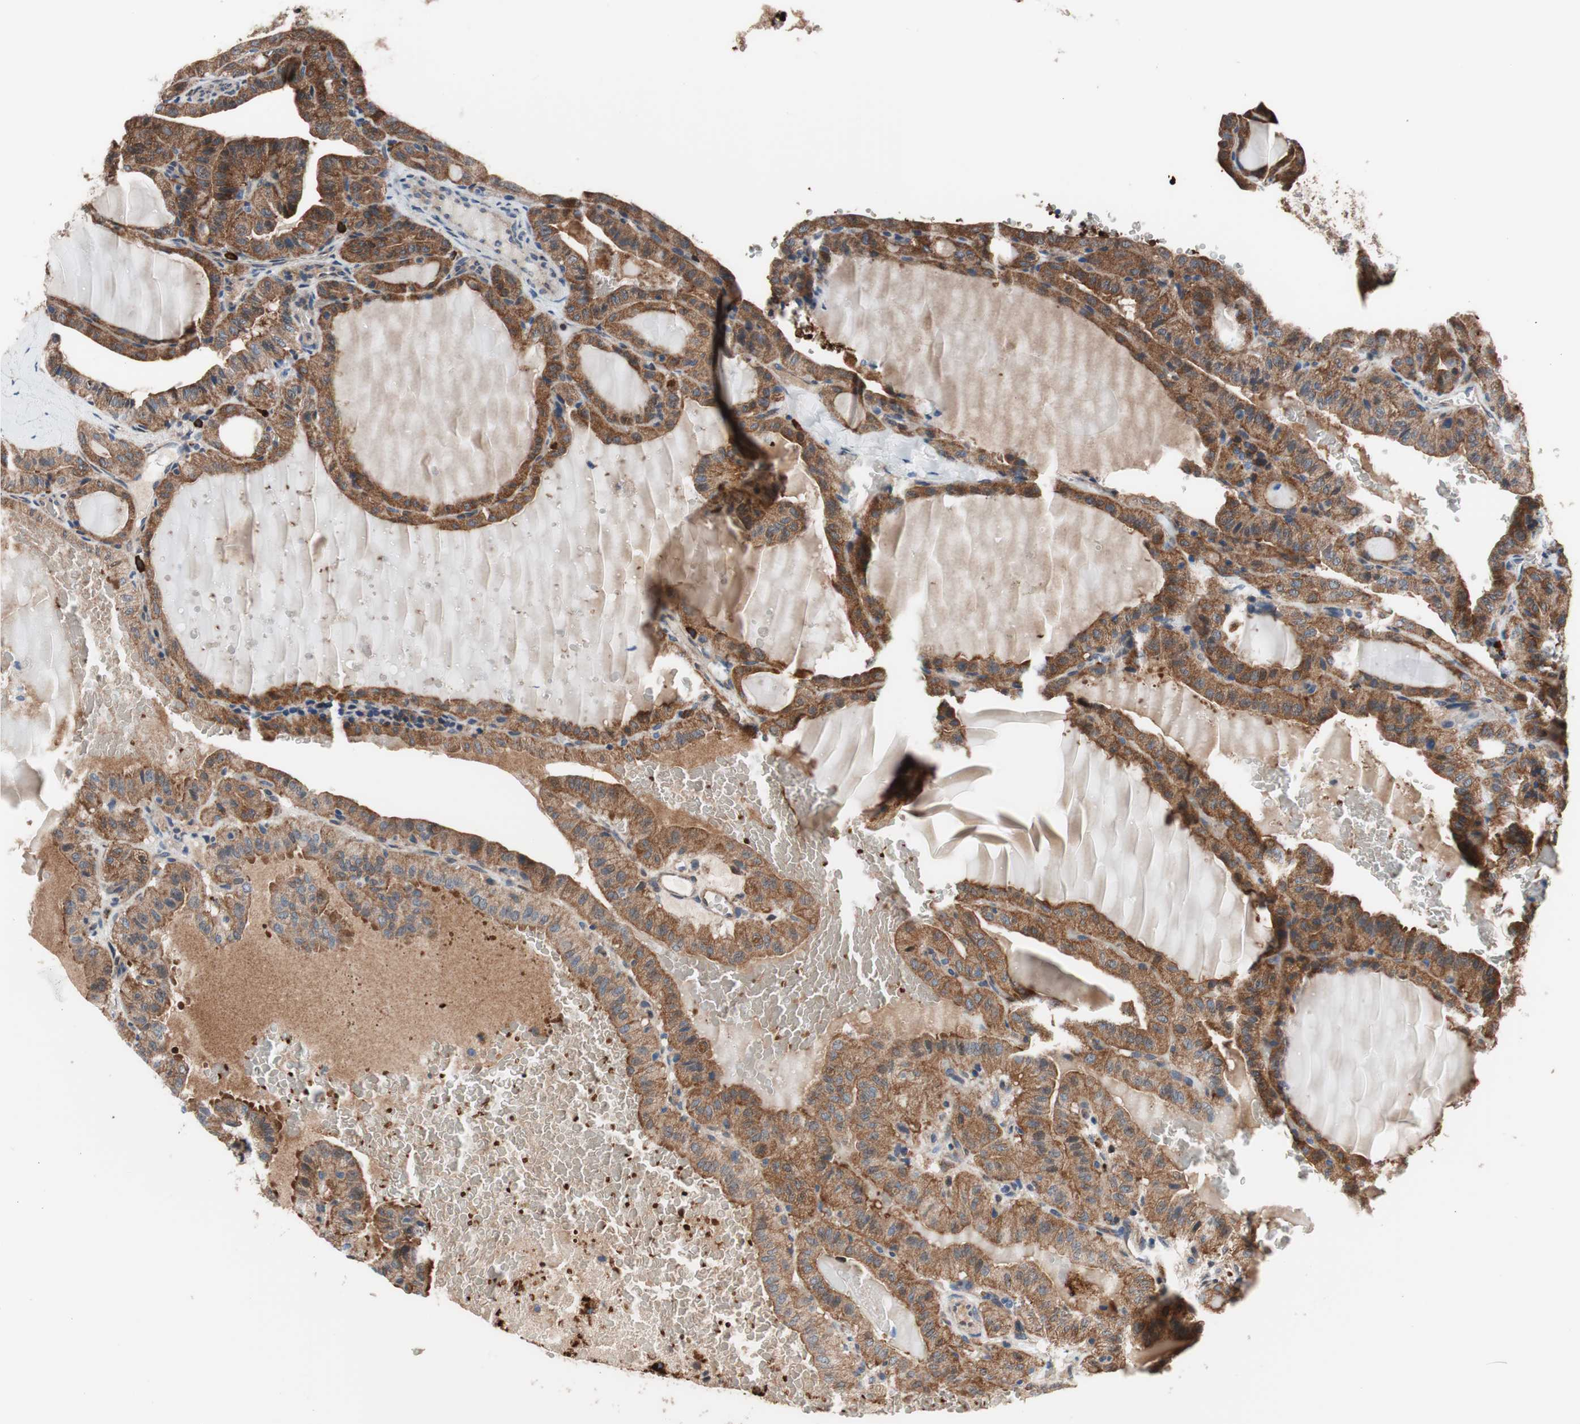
{"staining": {"intensity": "strong", "quantity": ">75%", "location": "cytoplasmic/membranous"}, "tissue": "thyroid cancer", "cell_type": "Tumor cells", "image_type": "cancer", "snomed": [{"axis": "morphology", "description": "Papillary adenocarcinoma, NOS"}, {"axis": "topography", "description": "Thyroid gland"}], "caption": "Strong cytoplasmic/membranous positivity for a protein is appreciated in approximately >75% of tumor cells of thyroid papillary adenocarcinoma using immunohistochemistry.", "gene": "PRDX2", "patient": {"sex": "male", "age": 77}}